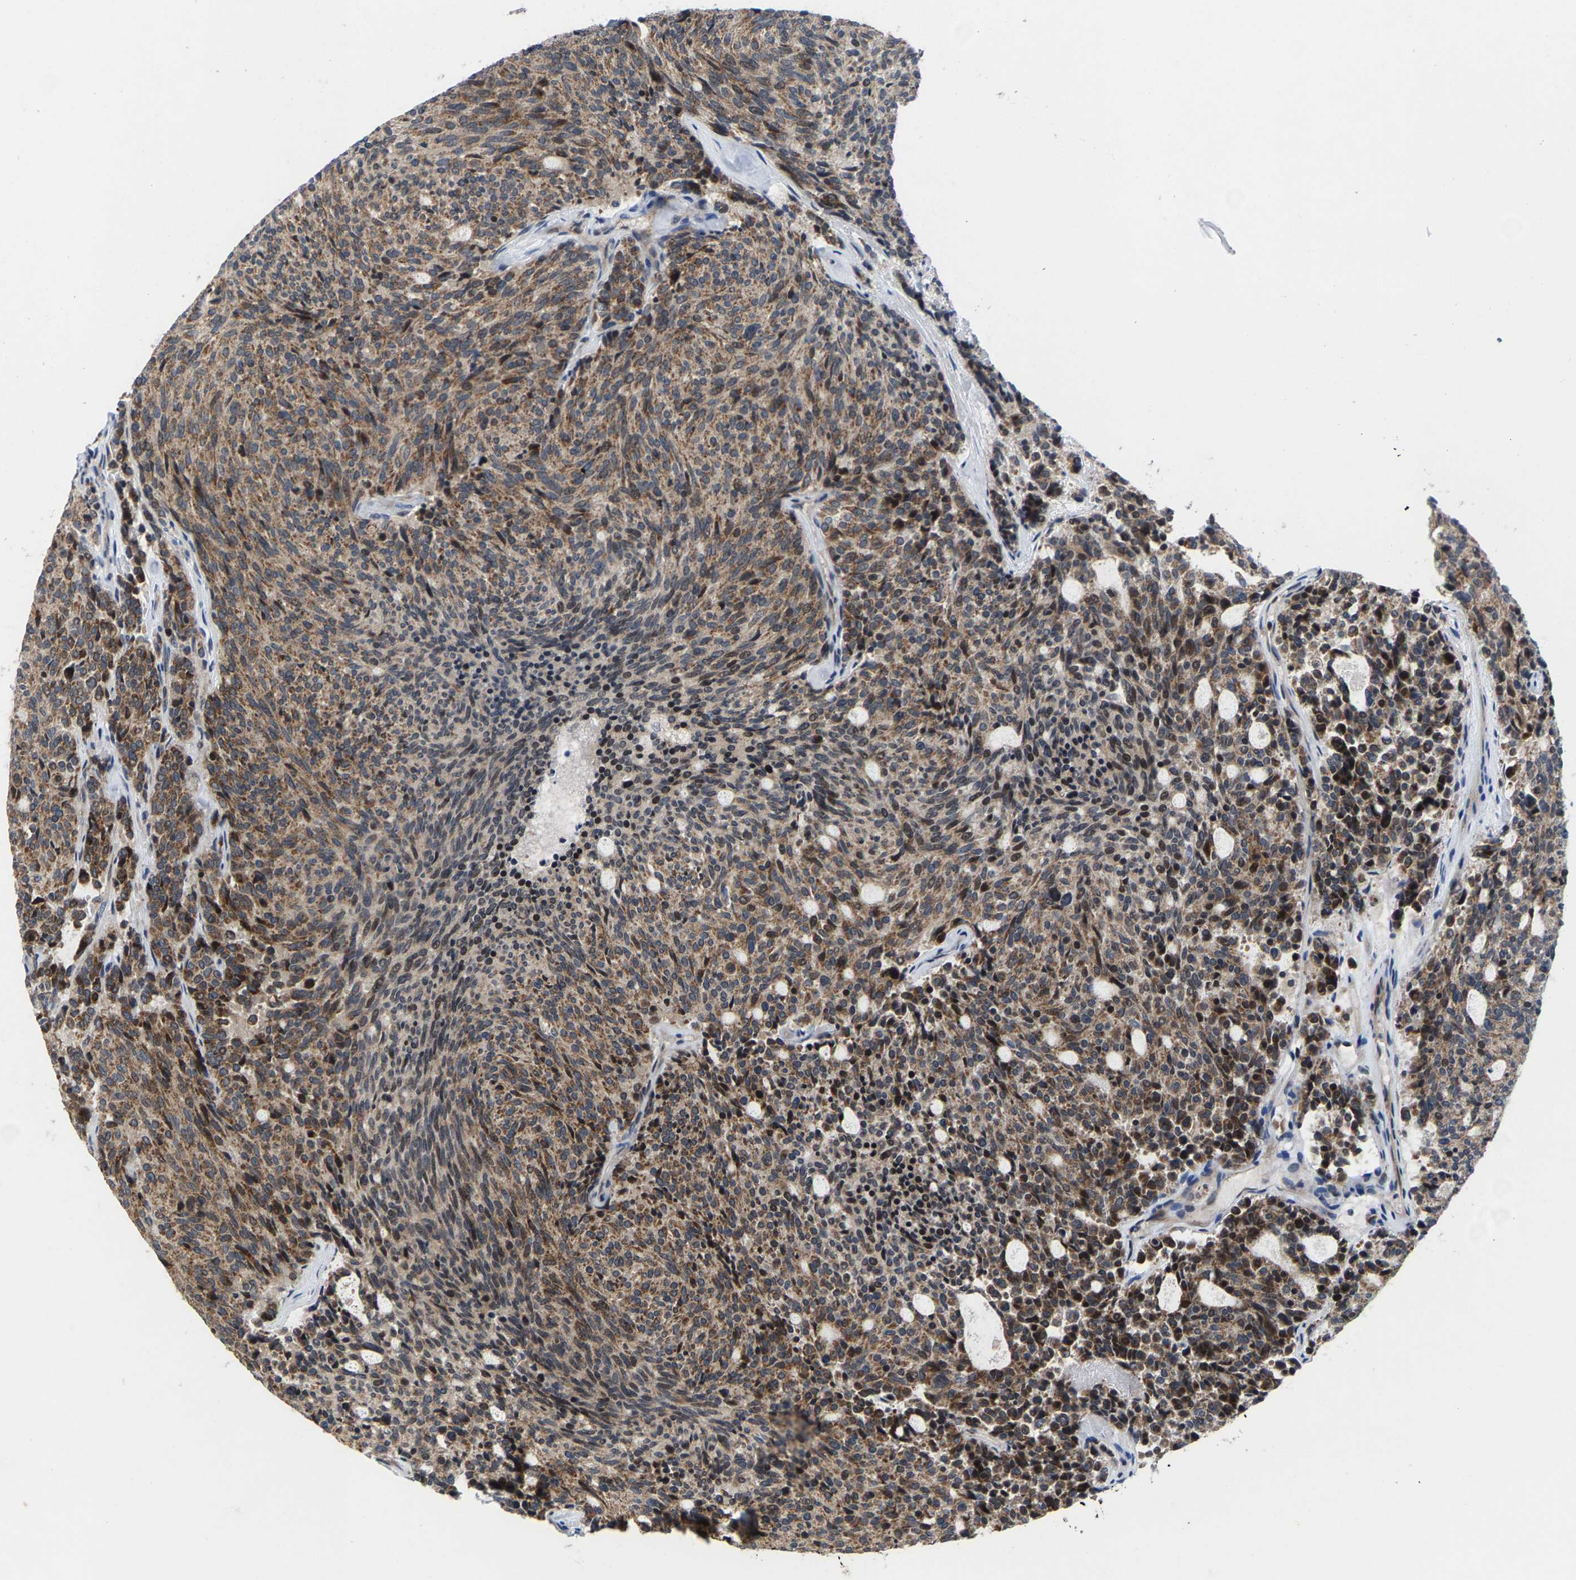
{"staining": {"intensity": "moderate", "quantity": ">75%", "location": "cytoplasmic/membranous"}, "tissue": "carcinoid", "cell_type": "Tumor cells", "image_type": "cancer", "snomed": [{"axis": "morphology", "description": "Carcinoid, malignant, NOS"}, {"axis": "topography", "description": "Pancreas"}], "caption": "There is medium levels of moderate cytoplasmic/membranous staining in tumor cells of malignant carcinoid, as demonstrated by immunohistochemical staining (brown color).", "gene": "TDRKH", "patient": {"sex": "female", "age": 54}}